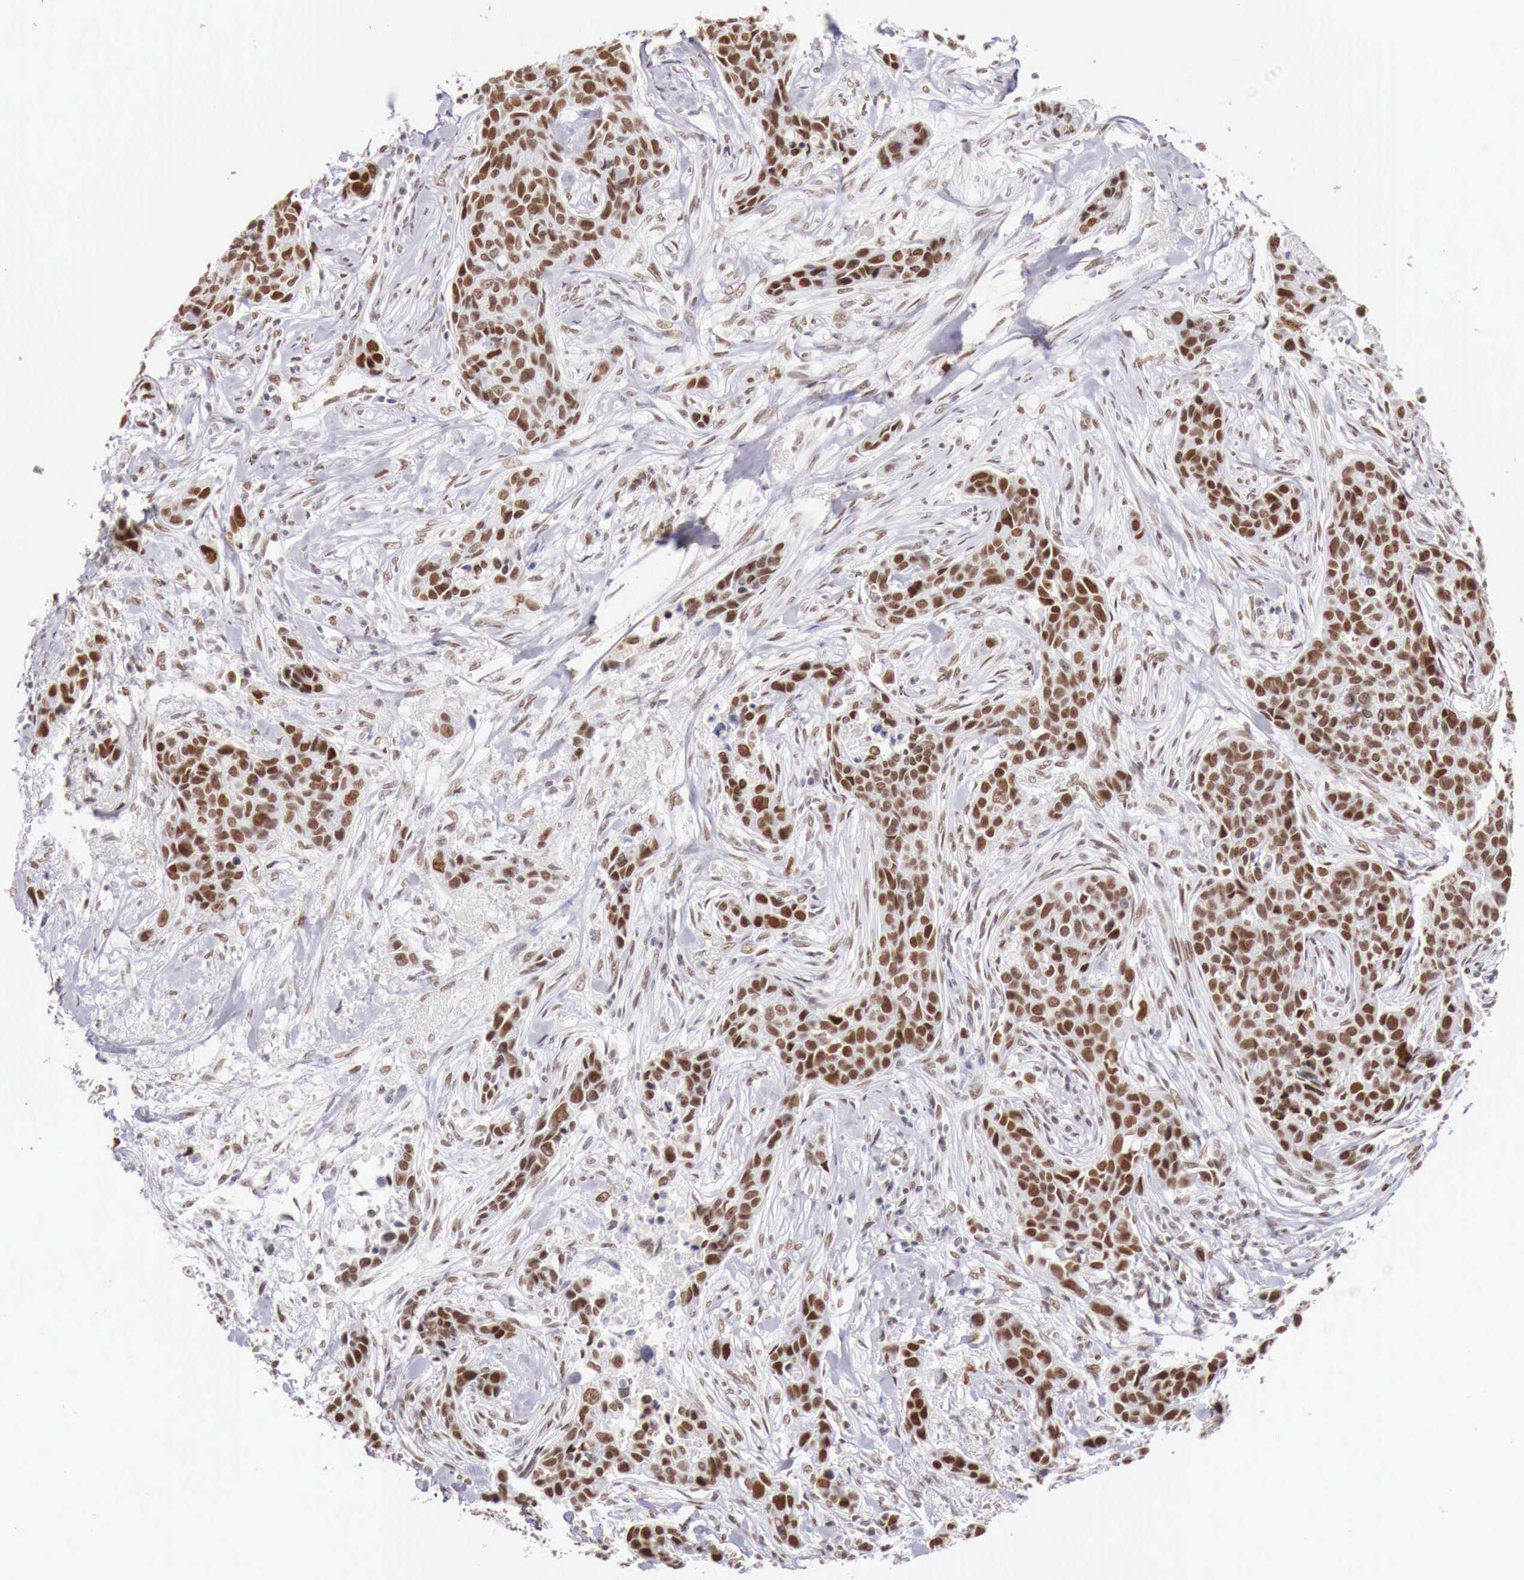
{"staining": {"intensity": "strong", "quantity": ">75%", "location": "nuclear"}, "tissue": "breast cancer", "cell_type": "Tumor cells", "image_type": "cancer", "snomed": [{"axis": "morphology", "description": "Duct carcinoma"}, {"axis": "topography", "description": "Breast"}], "caption": "DAB (3,3'-diaminobenzidine) immunohistochemical staining of human breast infiltrating ductal carcinoma exhibits strong nuclear protein expression in approximately >75% of tumor cells. (DAB (3,3'-diaminobenzidine) = brown stain, brightfield microscopy at high magnification).", "gene": "PHF14", "patient": {"sex": "female", "age": 91}}